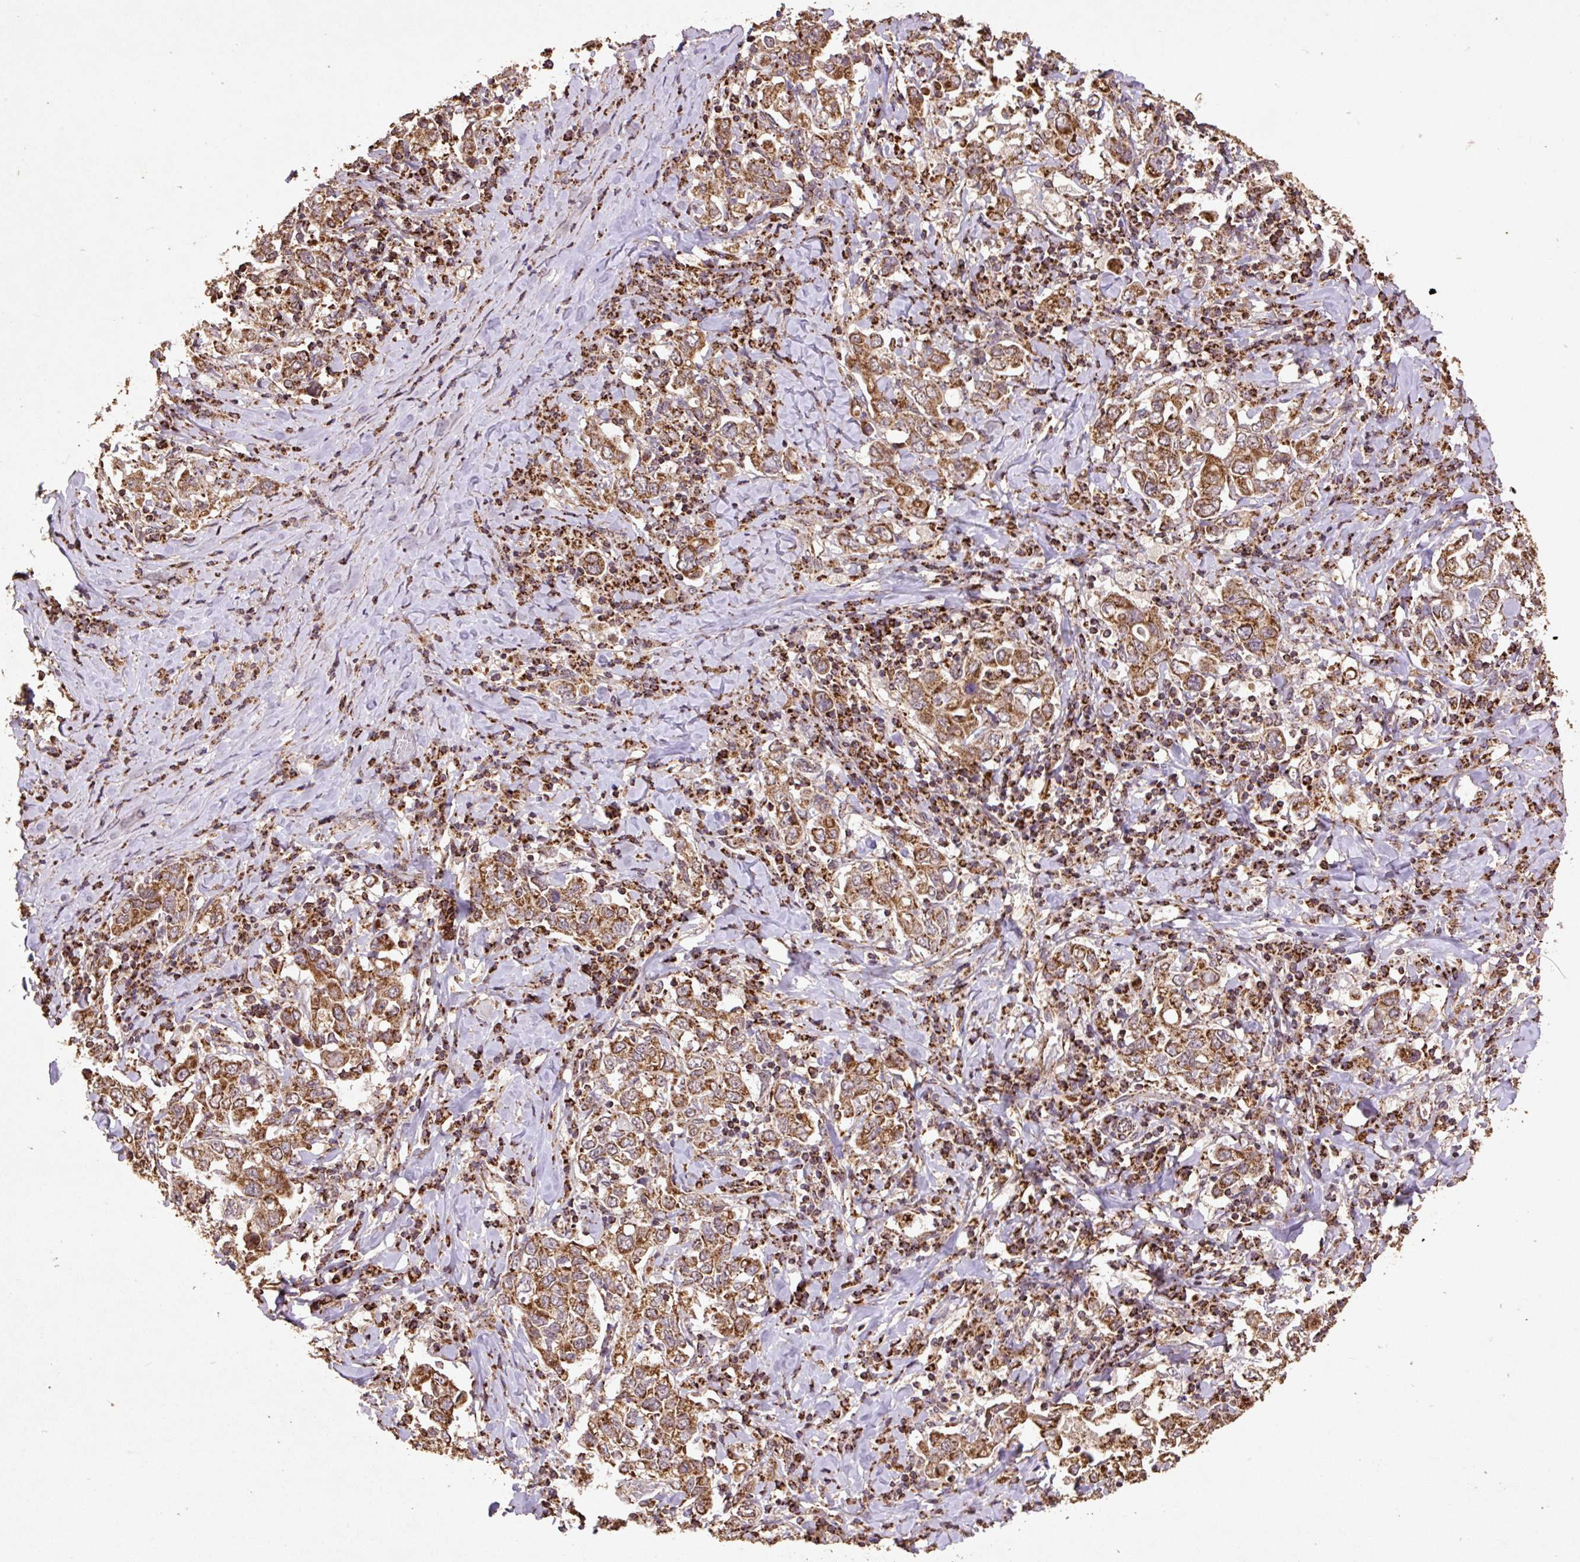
{"staining": {"intensity": "moderate", "quantity": ">75%", "location": "cytoplasmic/membranous"}, "tissue": "stomach cancer", "cell_type": "Tumor cells", "image_type": "cancer", "snomed": [{"axis": "morphology", "description": "Adenocarcinoma, NOS"}, {"axis": "topography", "description": "Stomach, upper"}], "caption": "Immunohistochemical staining of human stomach cancer (adenocarcinoma) exhibits medium levels of moderate cytoplasmic/membranous expression in about >75% of tumor cells.", "gene": "ATP5F1A", "patient": {"sex": "male", "age": 62}}